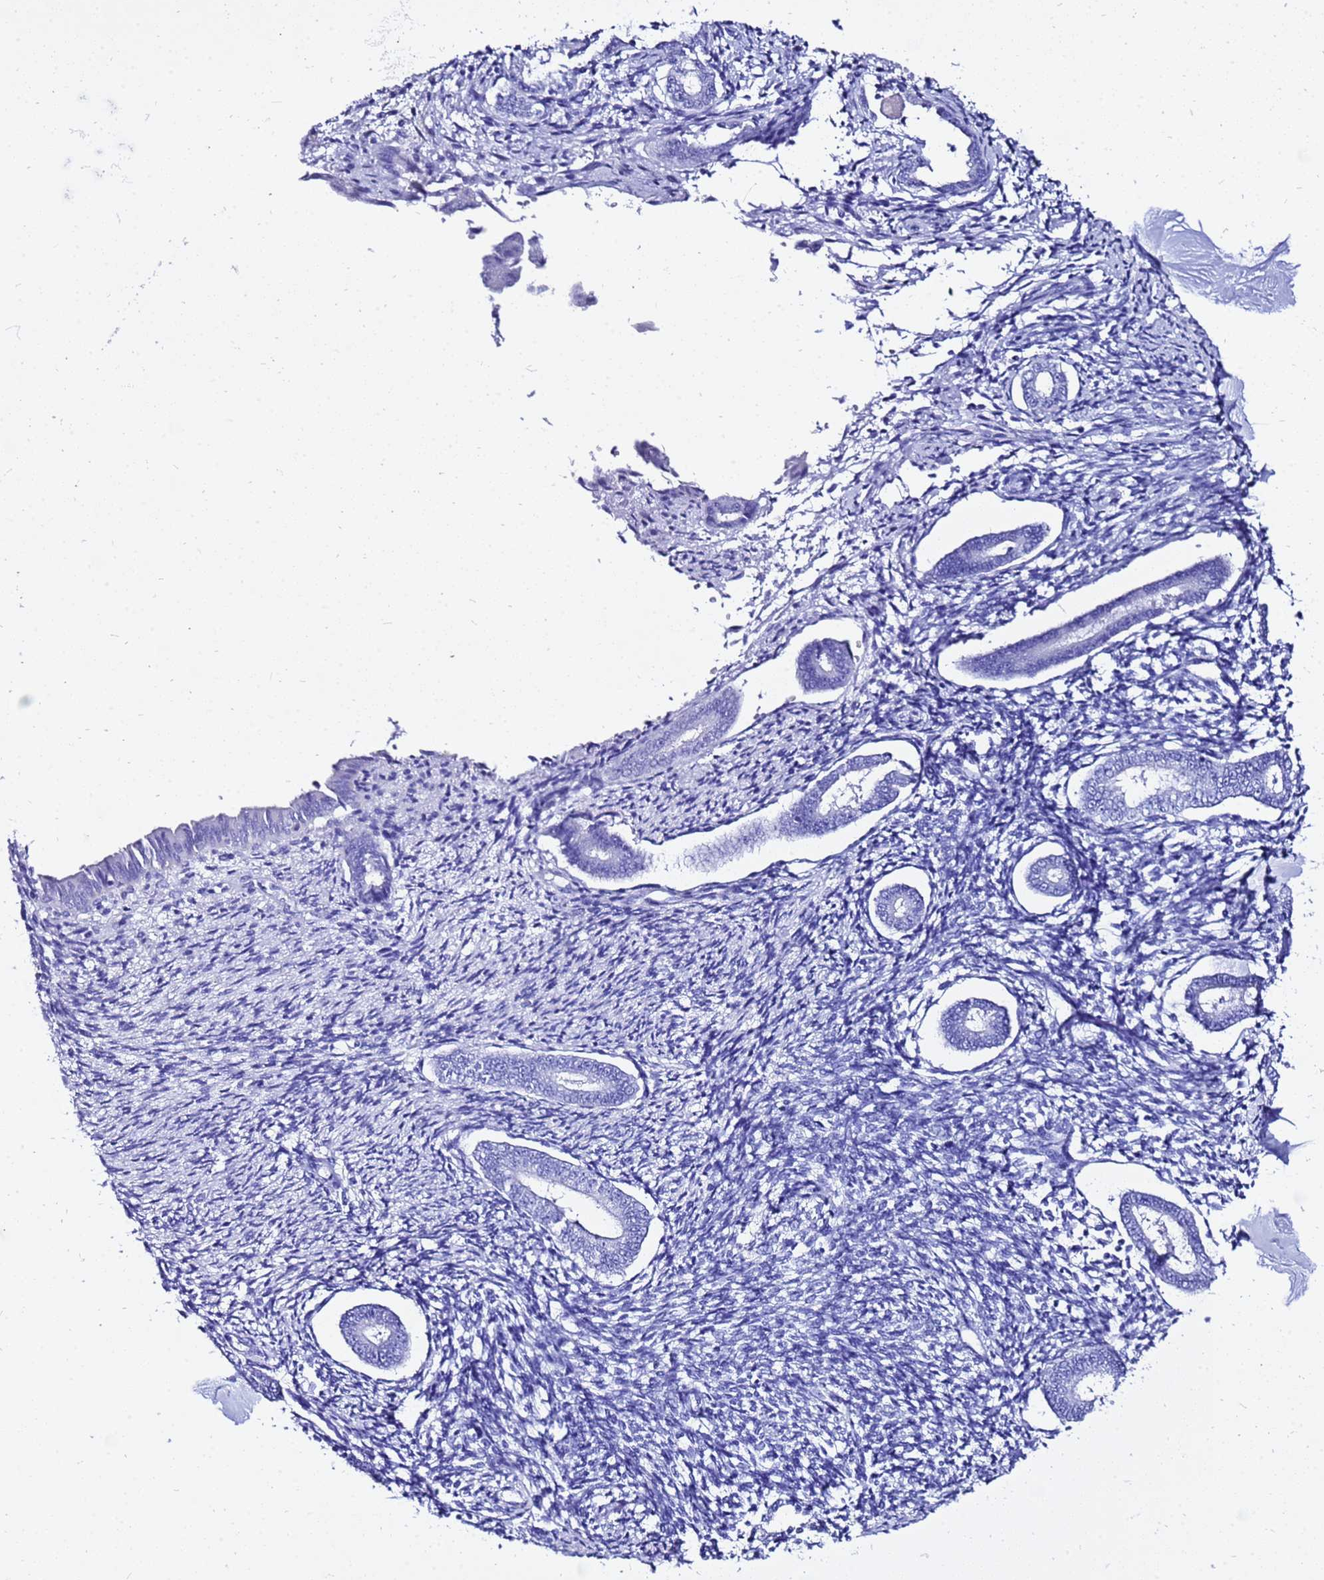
{"staining": {"intensity": "negative", "quantity": "none", "location": "none"}, "tissue": "endometrium", "cell_type": "Cells in endometrial stroma", "image_type": "normal", "snomed": [{"axis": "morphology", "description": "Normal tissue, NOS"}, {"axis": "topography", "description": "Endometrium"}], "caption": "Histopathology image shows no protein expression in cells in endometrial stroma of benign endometrium. (DAB immunohistochemistry (IHC) visualized using brightfield microscopy, high magnification).", "gene": "LIPF", "patient": {"sex": "female", "age": 56}}